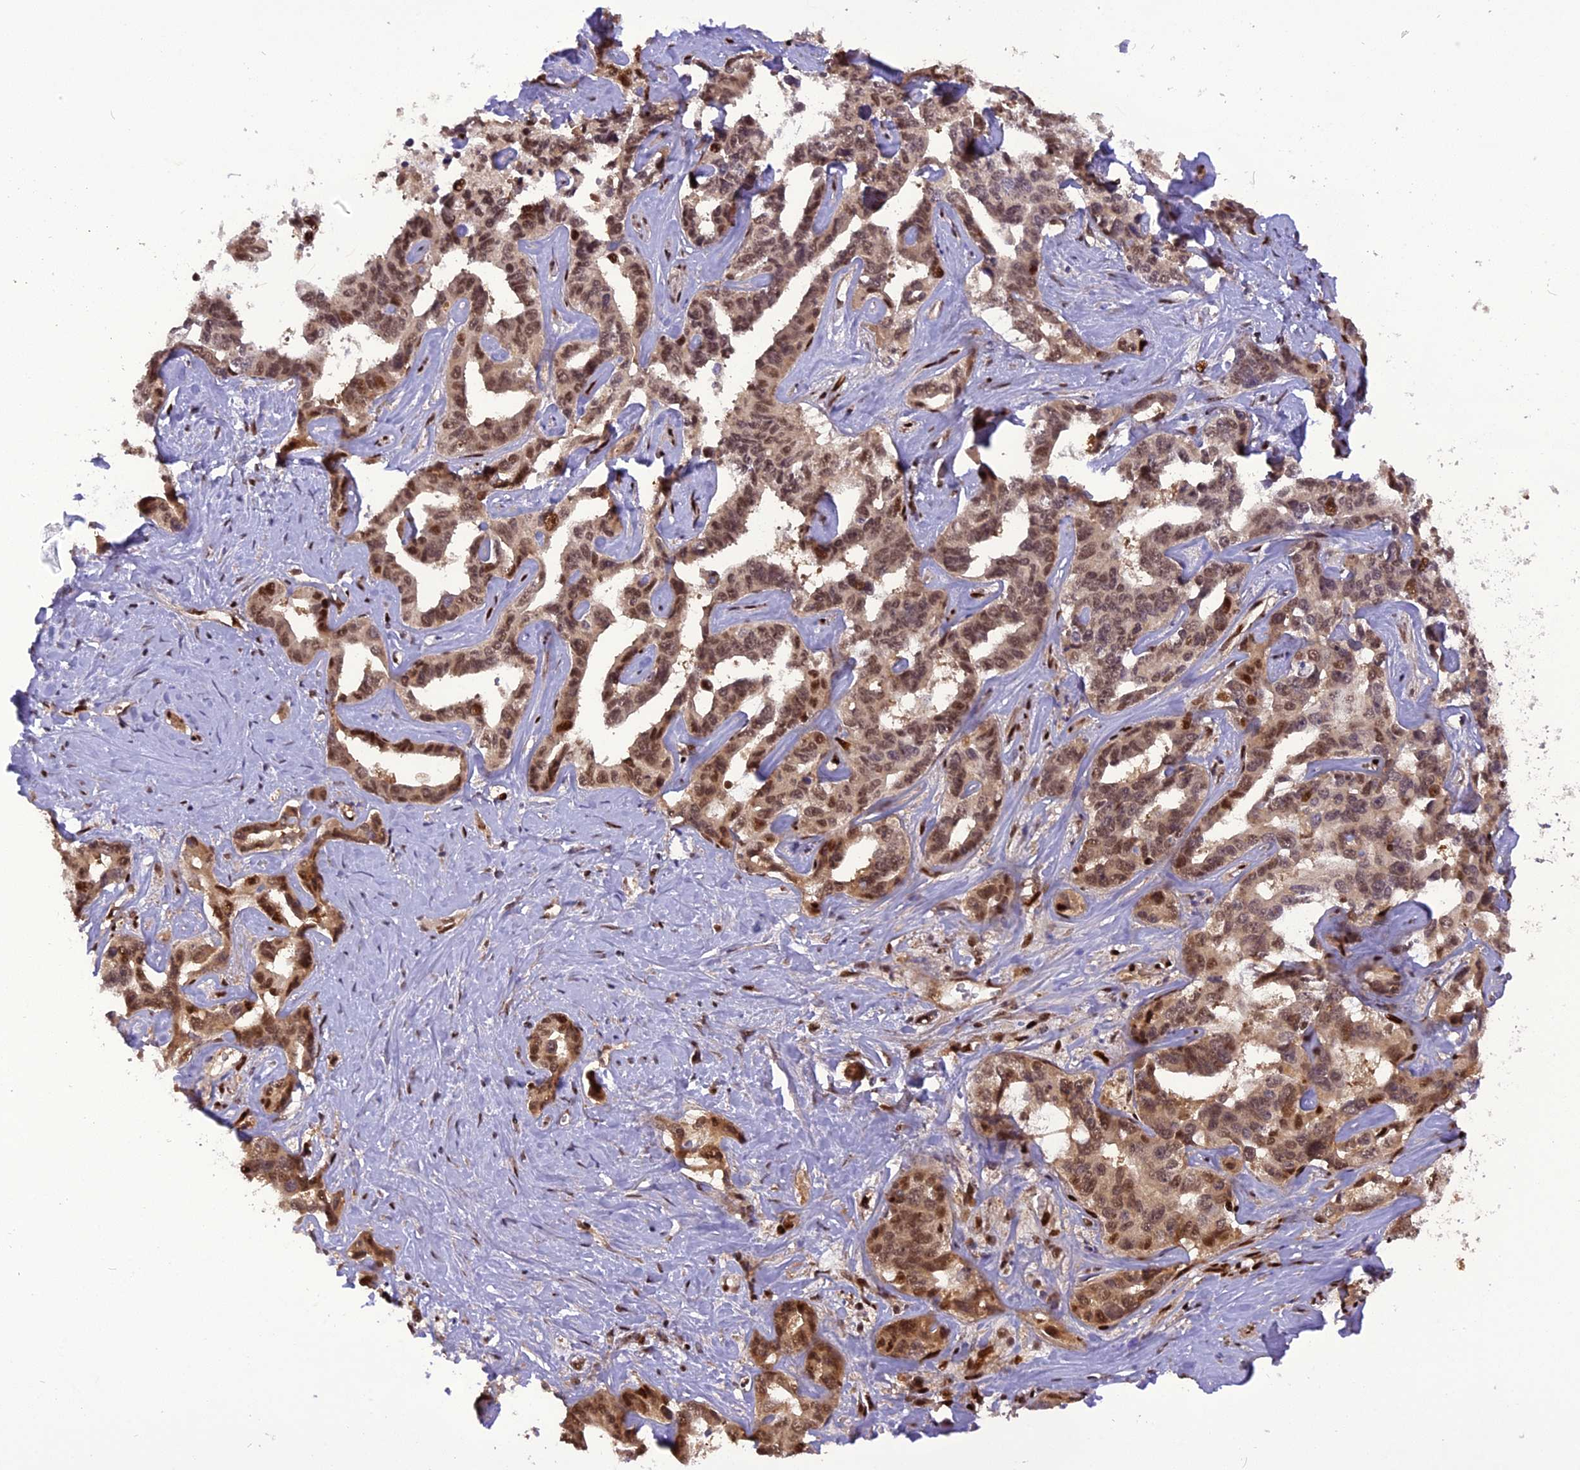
{"staining": {"intensity": "moderate", "quantity": ">75%", "location": "nuclear"}, "tissue": "liver cancer", "cell_type": "Tumor cells", "image_type": "cancer", "snomed": [{"axis": "morphology", "description": "Cholangiocarcinoma"}, {"axis": "topography", "description": "Liver"}], "caption": "Moderate nuclear expression for a protein is appreciated in about >75% of tumor cells of liver cancer using immunohistochemistry.", "gene": "MICALL1", "patient": {"sex": "male", "age": 59}}